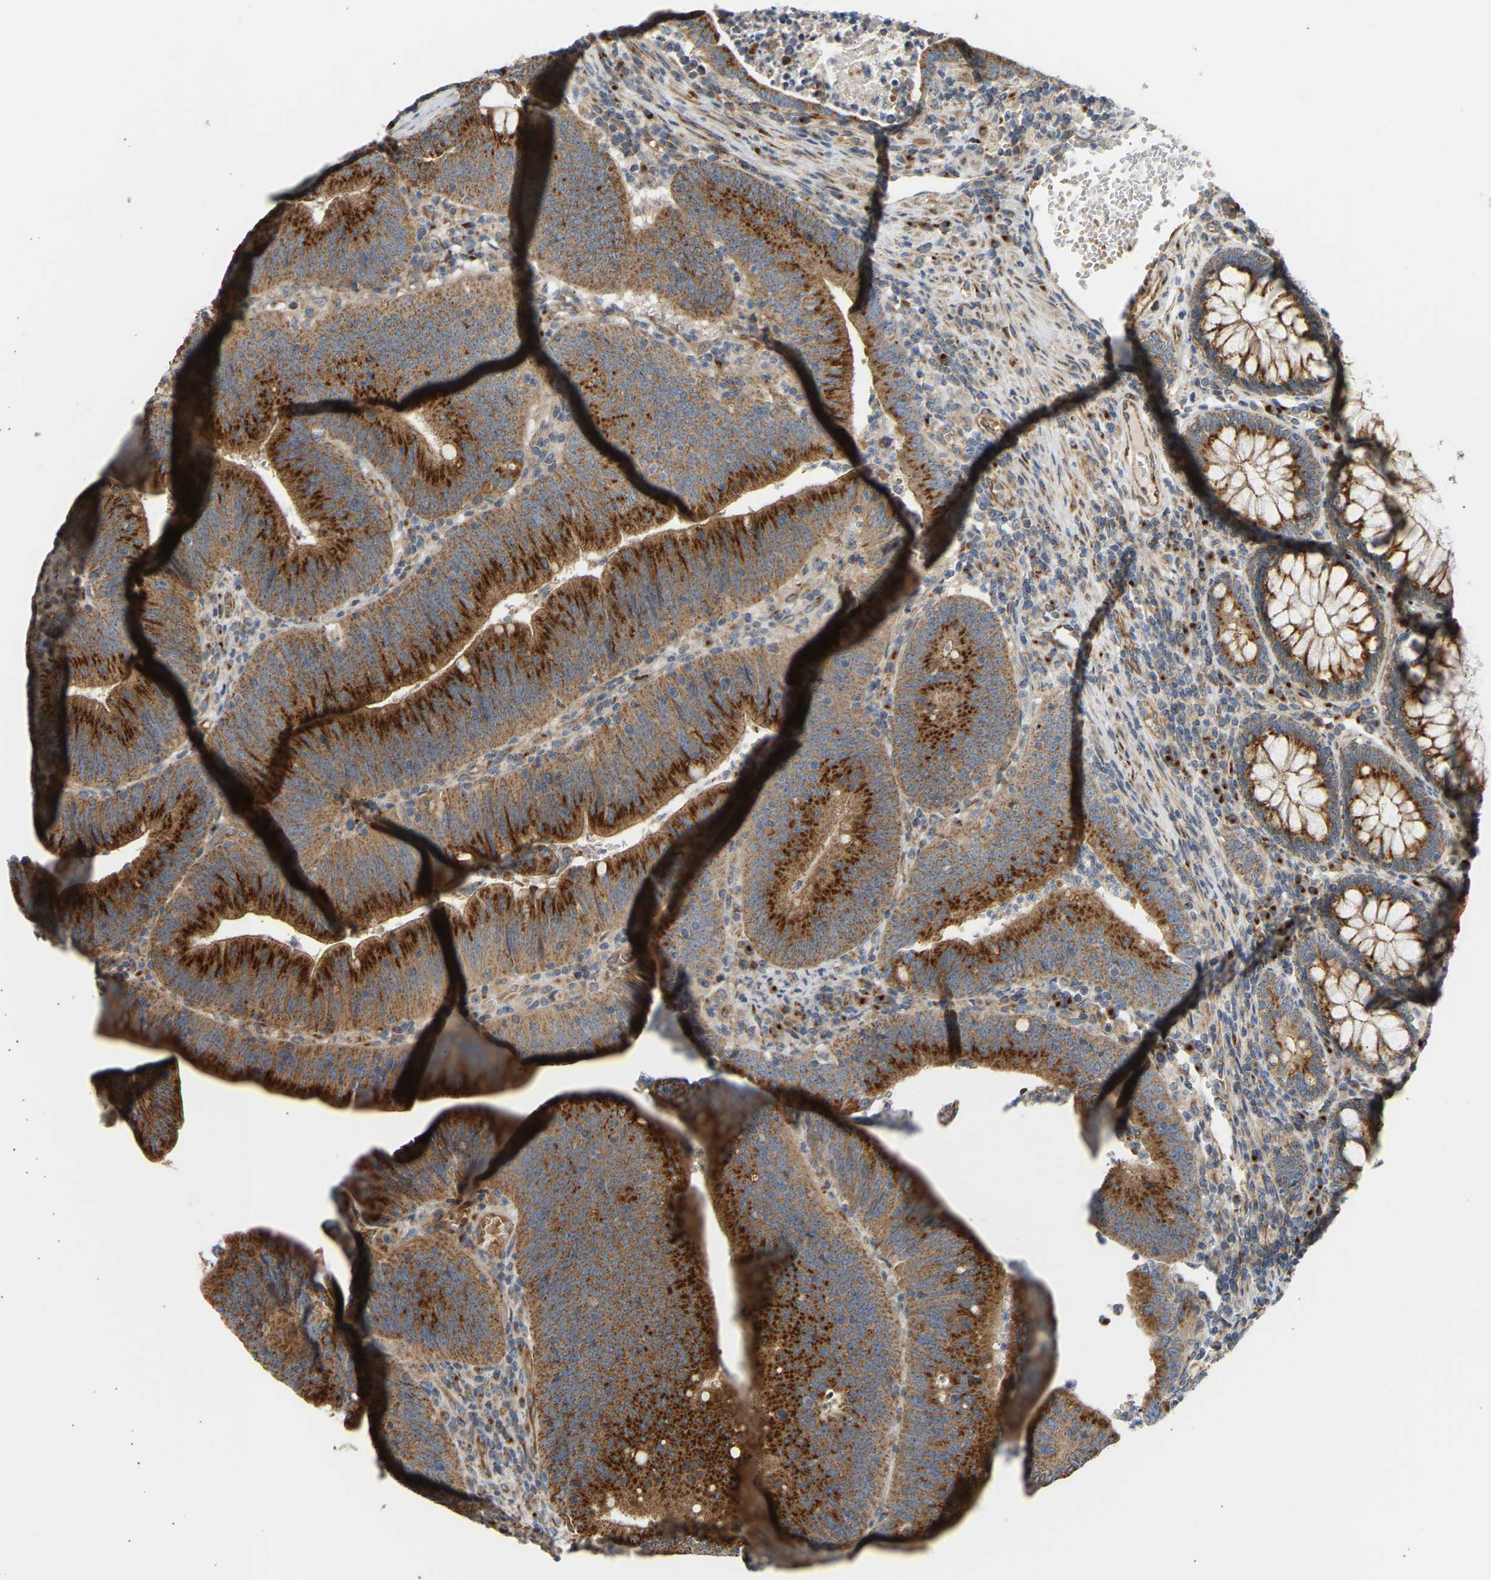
{"staining": {"intensity": "strong", "quantity": ">75%", "location": "cytoplasmic/membranous"}, "tissue": "colorectal cancer", "cell_type": "Tumor cells", "image_type": "cancer", "snomed": [{"axis": "morphology", "description": "Normal tissue, NOS"}, {"axis": "morphology", "description": "Adenocarcinoma, NOS"}, {"axis": "topography", "description": "Rectum"}], "caption": "Tumor cells show strong cytoplasmic/membranous expression in approximately >75% of cells in colorectal cancer.", "gene": "YIPF2", "patient": {"sex": "female", "age": 66}}